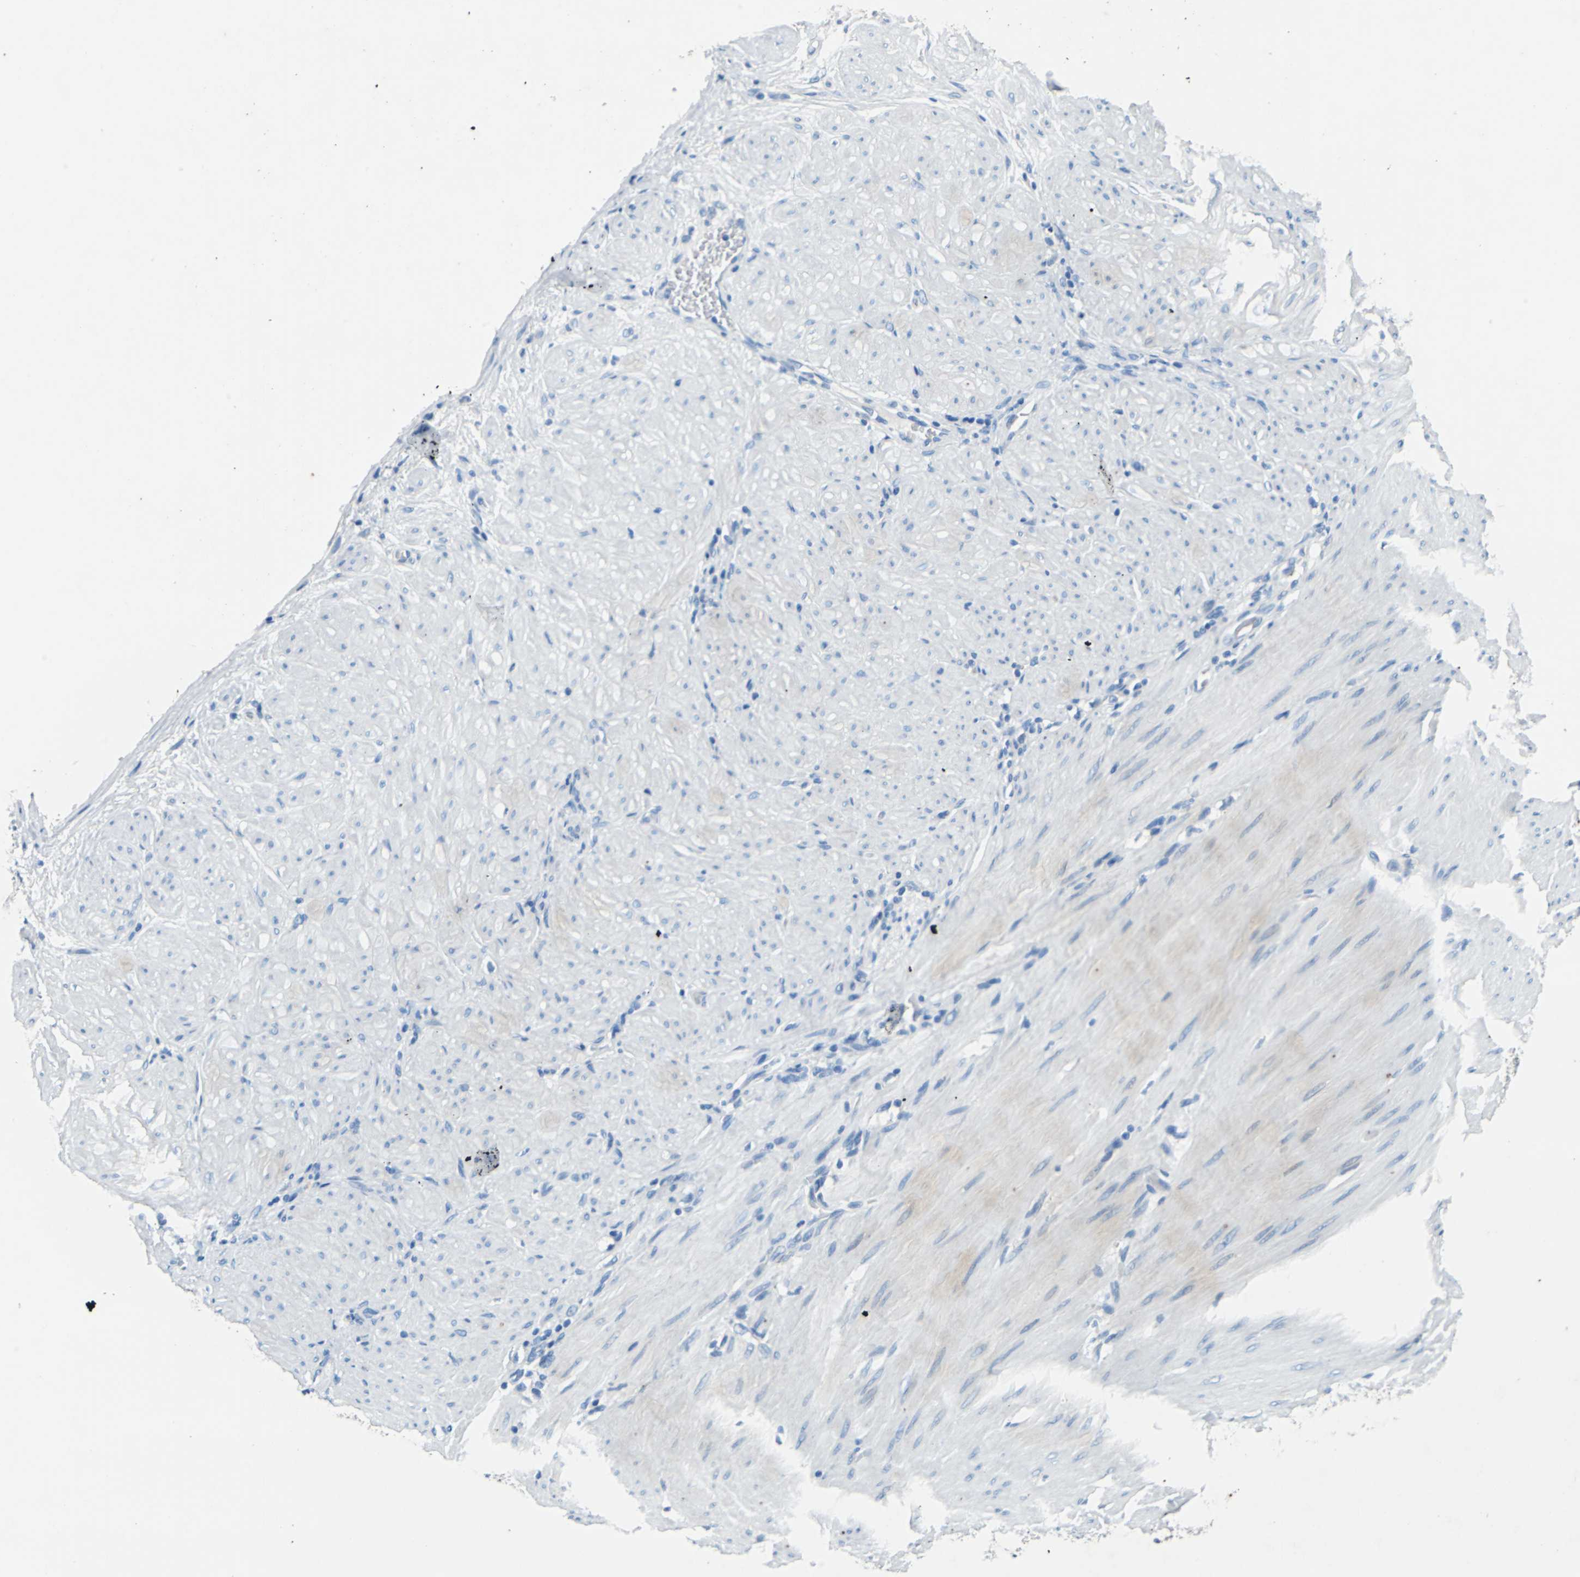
{"staining": {"intensity": "negative", "quantity": "none", "location": "none"}, "tissue": "stomach cancer", "cell_type": "Tumor cells", "image_type": "cancer", "snomed": [{"axis": "morphology", "description": "Adenocarcinoma, NOS"}, {"axis": "topography", "description": "Stomach"}], "caption": "The immunohistochemistry (IHC) micrograph has no significant positivity in tumor cells of adenocarcinoma (stomach) tissue.", "gene": "TEX264", "patient": {"sex": "male", "age": 82}}